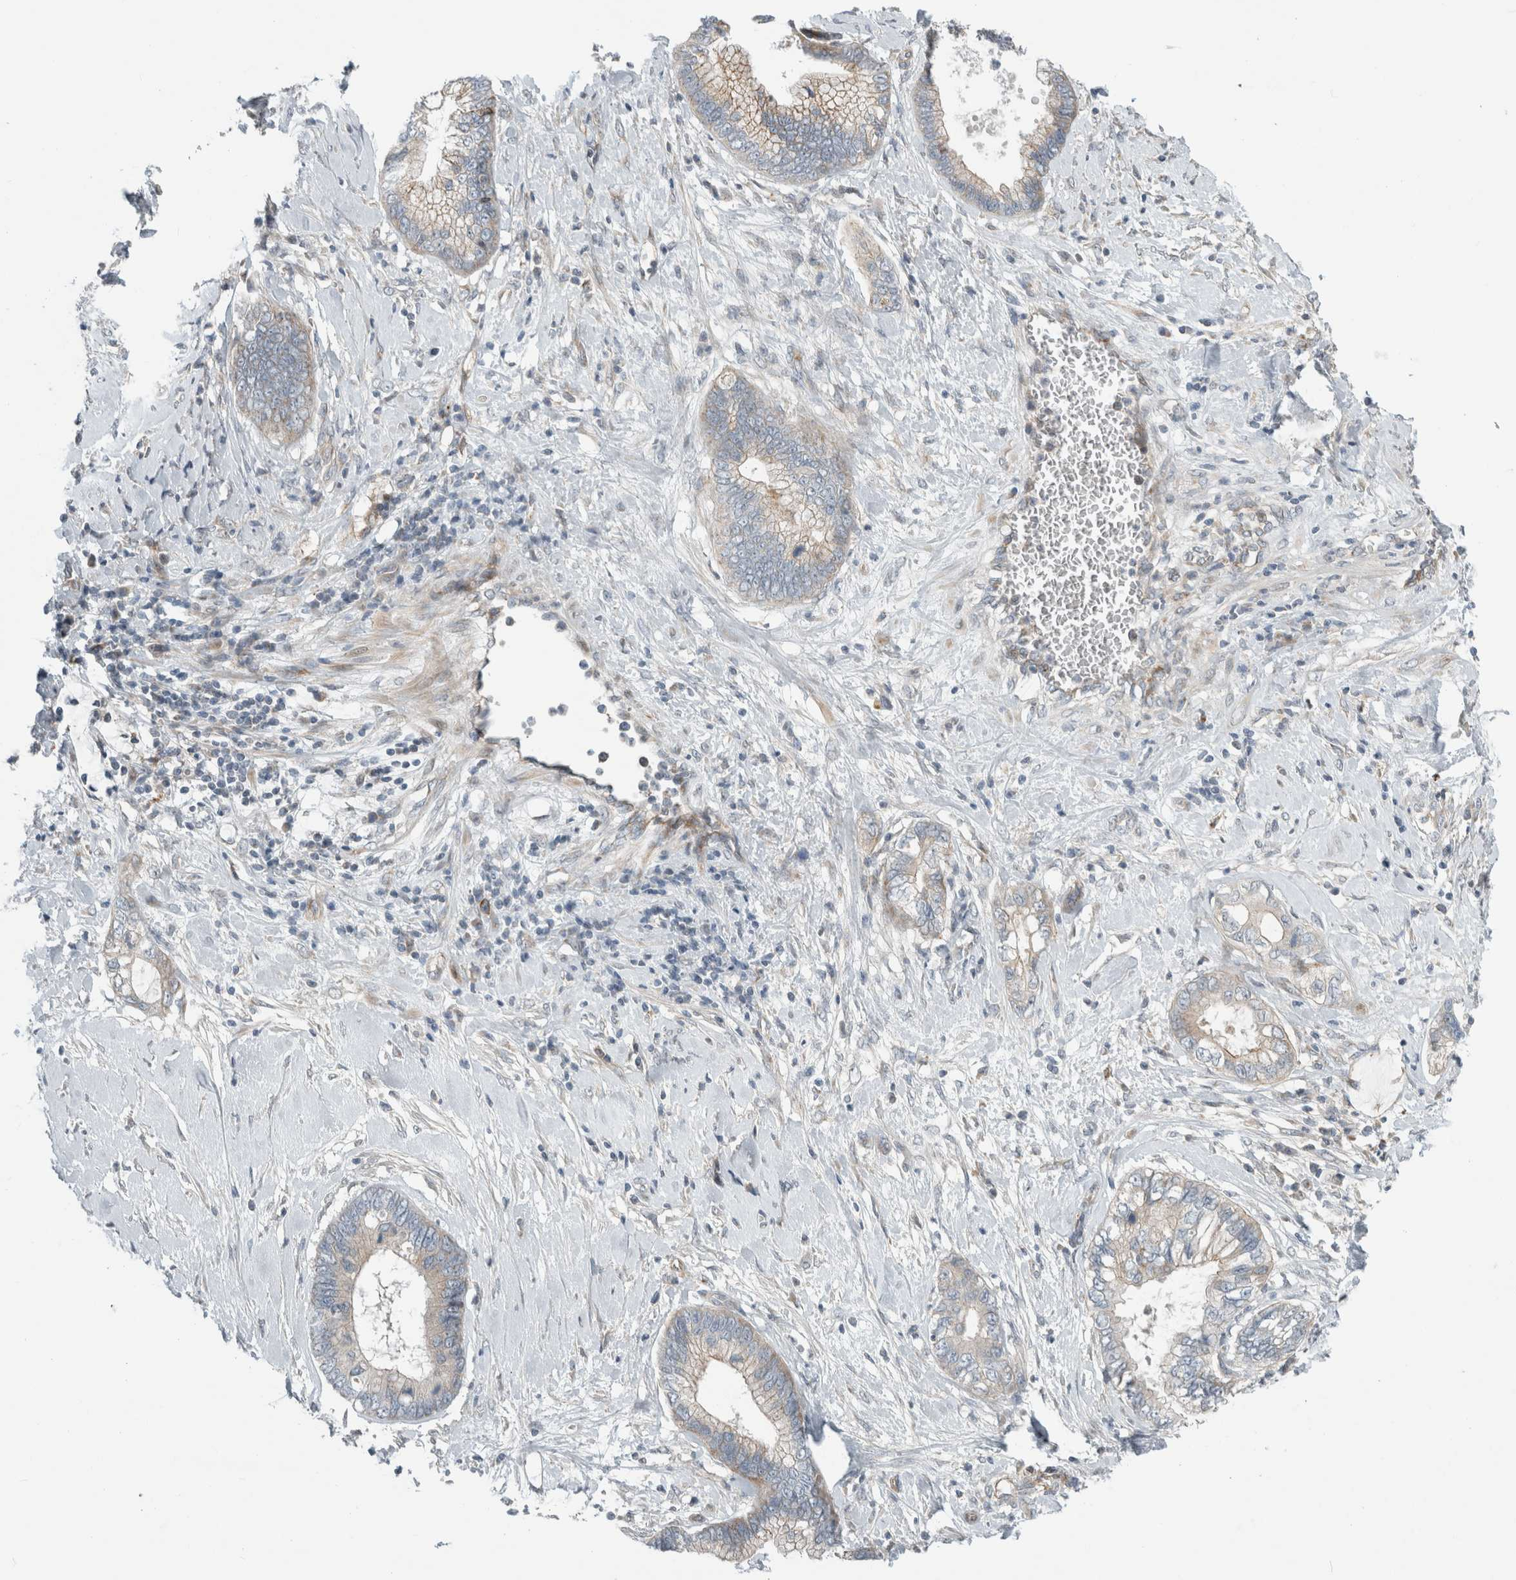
{"staining": {"intensity": "negative", "quantity": "none", "location": "none"}, "tissue": "cervical cancer", "cell_type": "Tumor cells", "image_type": "cancer", "snomed": [{"axis": "morphology", "description": "Adenocarcinoma, NOS"}, {"axis": "topography", "description": "Cervix"}], "caption": "This micrograph is of cervical cancer (adenocarcinoma) stained with immunohistochemistry to label a protein in brown with the nuclei are counter-stained blue. There is no staining in tumor cells.", "gene": "KPNA5", "patient": {"sex": "female", "age": 44}}